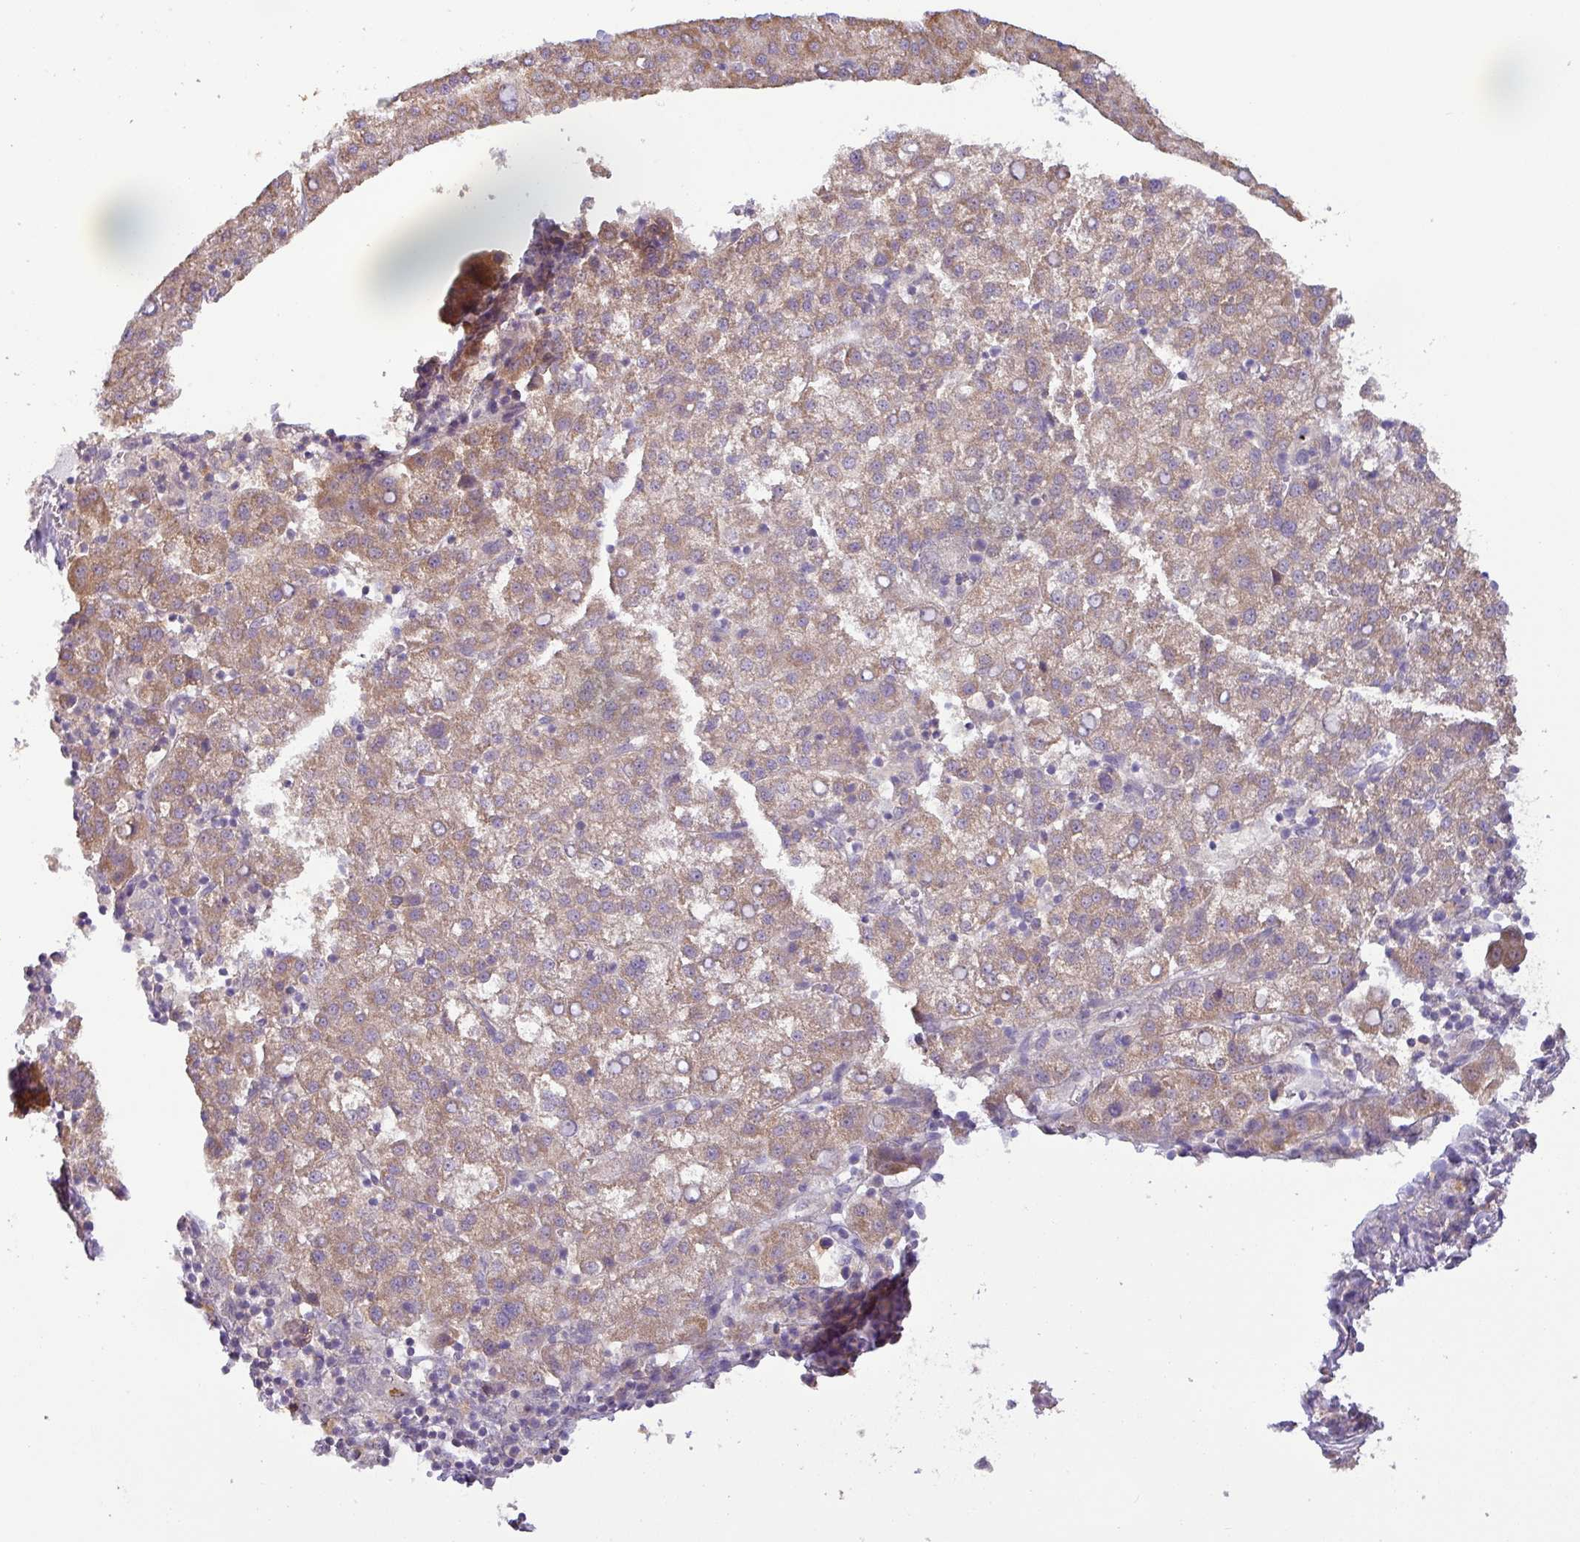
{"staining": {"intensity": "moderate", "quantity": ">75%", "location": "cytoplasmic/membranous"}, "tissue": "liver cancer", "cell_type": "Tumor cells", "image_type": "cancer", "snomed": [{"axis": "morphology", "description": "Carcinoma, Hepatocellular, NOS"}, {"axis": "topography", "description": "Liver"}], "caption": "Immunohistochemical staining of liver cancer (hepatocellular carcinoma) demonstrates medium levels of moderate cytoplasmic/membranous positivity in about >75% of tumor cells. Ihc stains the protein in brown and the nuclei are stained blue.", "gene": "GALNT12", "patient": {"sex": "female", "age": 58}}